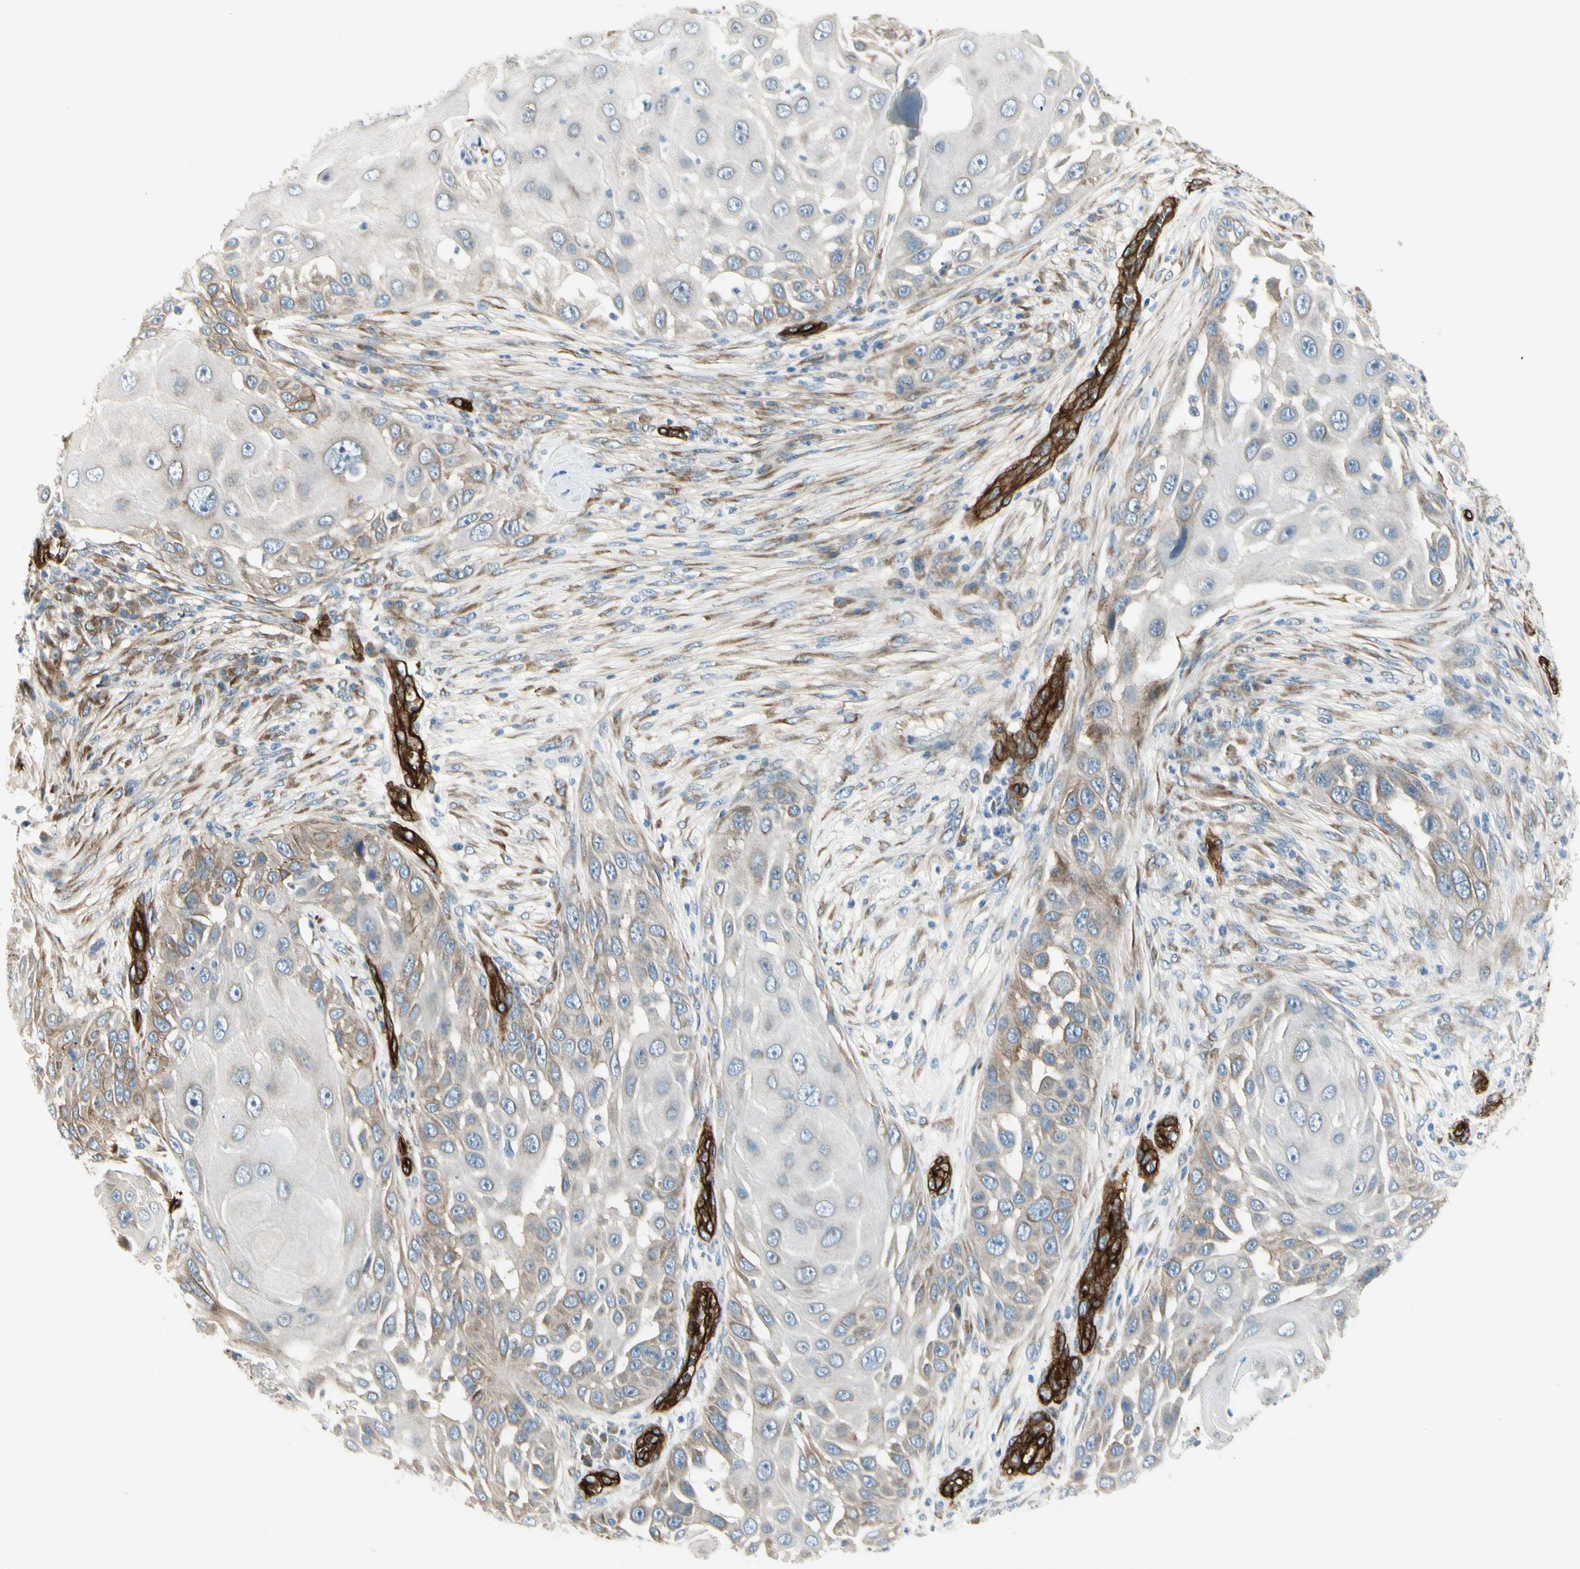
{"staining": {"intensity": "weak", "quantity": "<25%", "location": "cytoplasmic/membranous"}, "tissue": "skin cancer", "cell_type": "Tumor cells", "image_type": "cancer", "snomed": [{"axis": "morphology", "description": "Squamous cell carcinoma, NOS"}, {"axis": "topography", "description": "Skin"}], "caption": "DAB (3,3'-diaminobenzidine) immunohistochemical staining of skin cancer exhibits no significant positivity in tumor cells. (Brightfield microscopy of DAB (3,3'-diaminobenzidine) immunohistochemistry at high magnification).", "gene": "MCAM", "patient": {"sex": "female", "age": 44}}